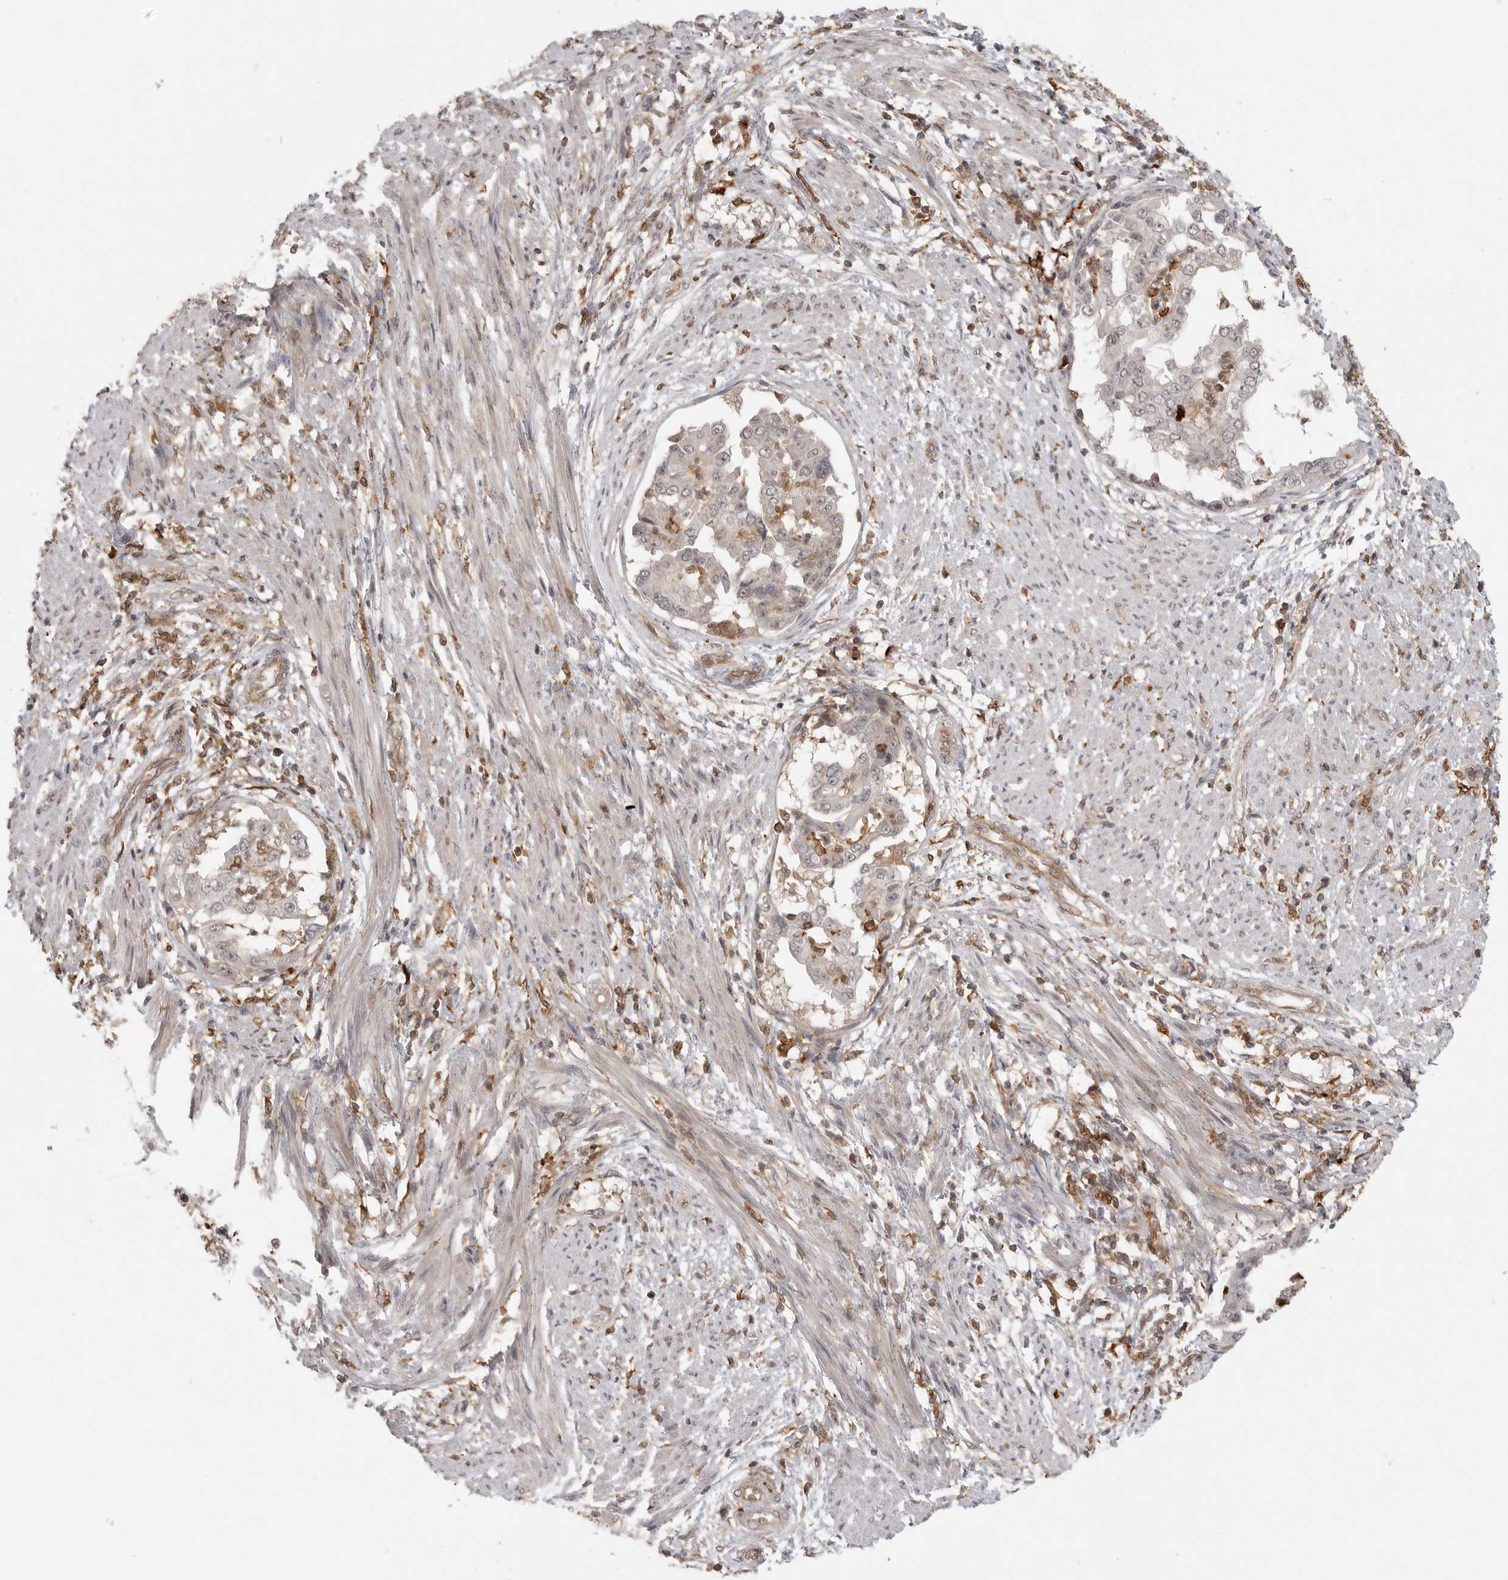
{"staining": {"intensity": "moderate", "quantity": "25%-75%", "location": "cytoplasmic/membranous"}, "tissue": "endometrial cancer", "cell_type": "Tumor cells", "image_type": "cancer", "snomed": [{"axis": "morphology", "description": "Adenocarcinoma, NOS"}, {"axis": "topography", "description": "Endometrium"}], "caption": "Moderate cytoplasmic/membranous staining for a protein is appreciated in approximately 25%-75% of tumor cells of endometrial cancer using IHC.", "gene": "DBNL", "patient": {"sex": "female", "age": 85}}